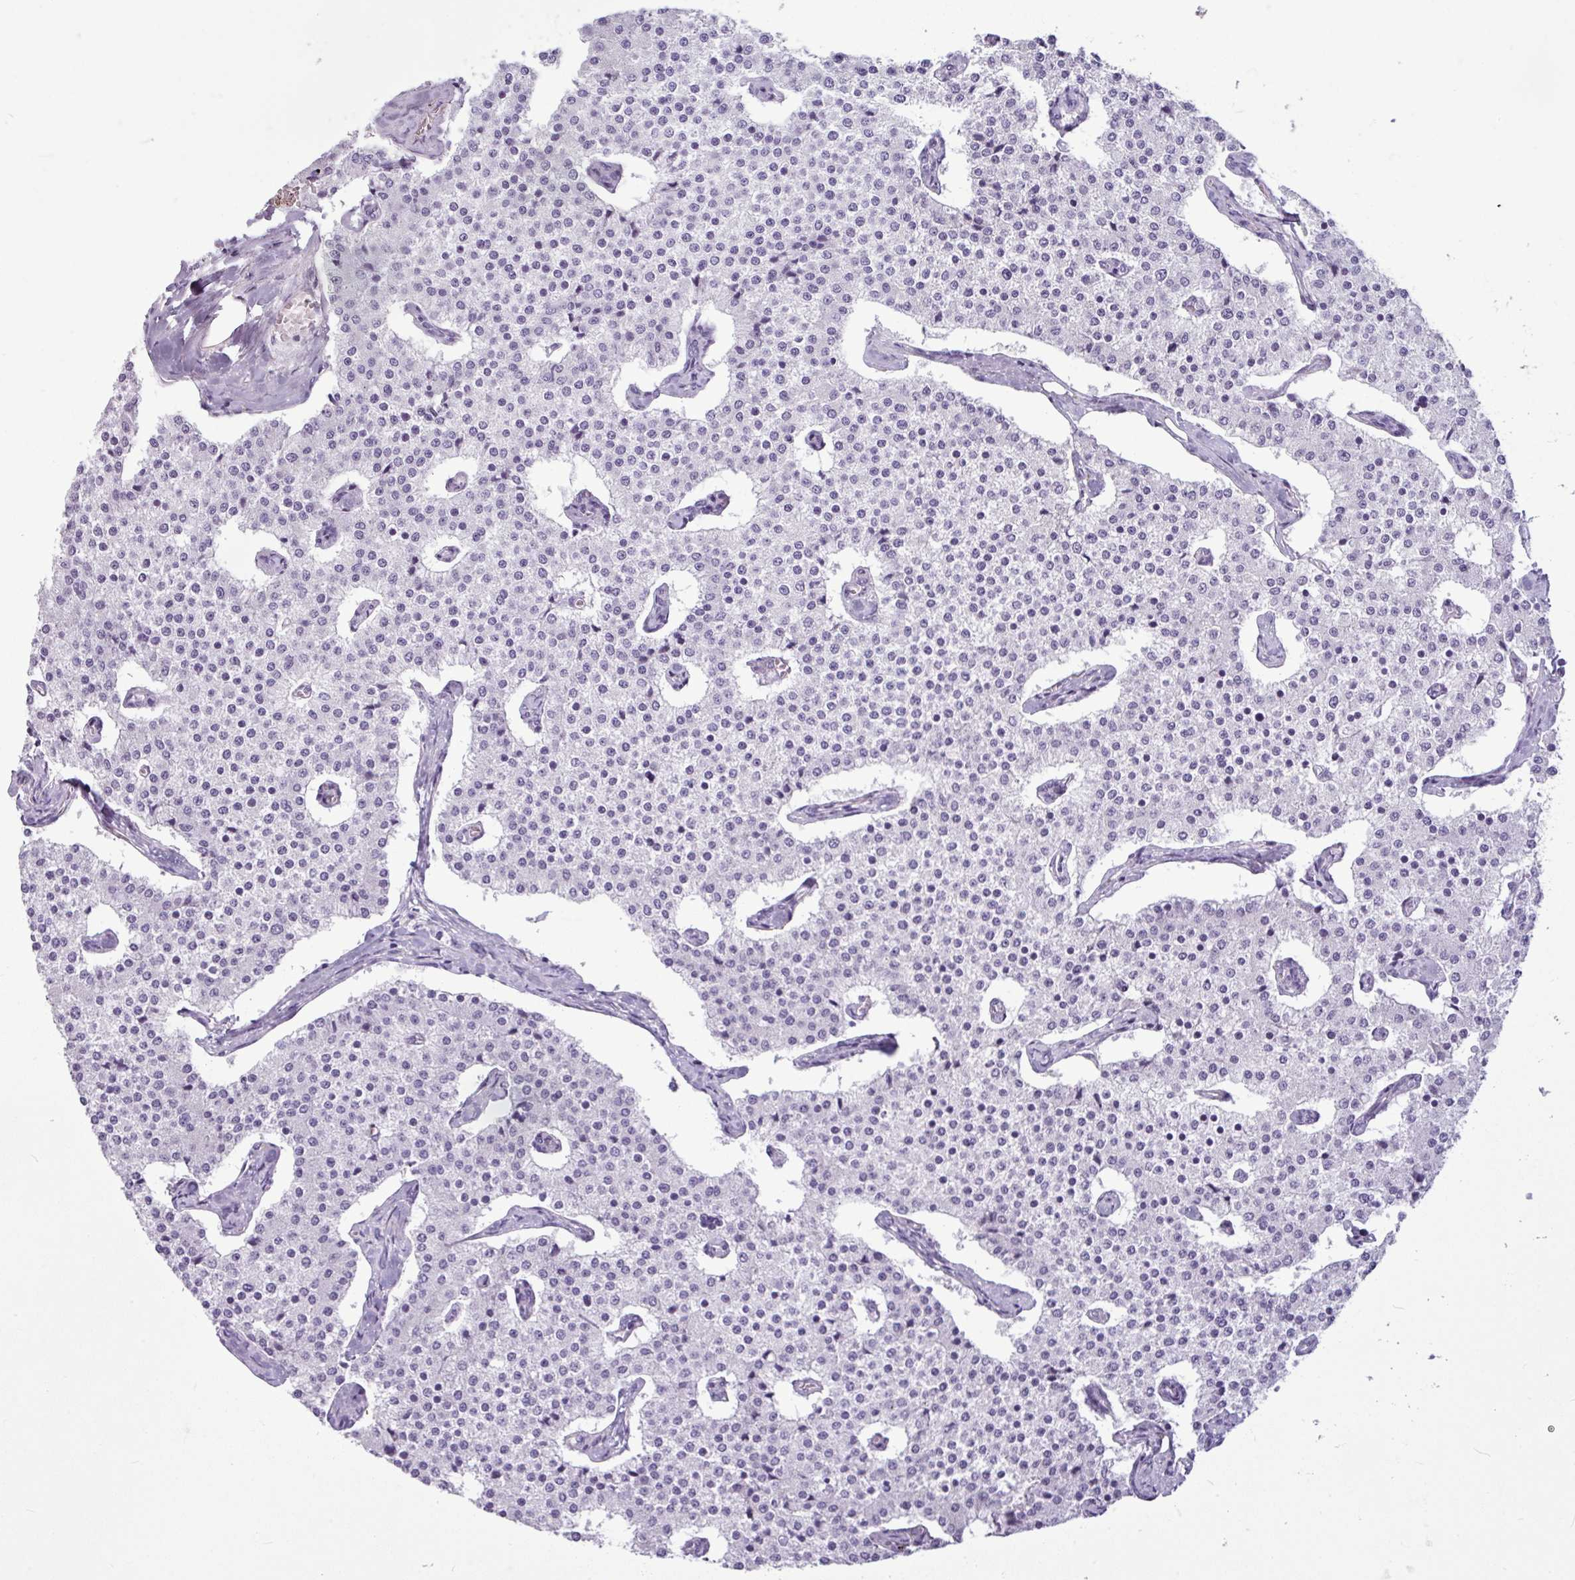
{"staining": {"intensity": "negative", "quantity": "none", "location": "none"}, "tissue": "carcinoid", "cell_type": "Tumor cells", "image_type": "cancer", "snomed": [{"axis": "morphology", "description": "Carcinoid, malignant, NOS"}, {"axis": "topography", "description": "Colon"}], "caption": "Tumor cells show no significant protein staining in carcinoid. (DAB (3,3'-diaminobenzidine) immunohistochemistry (IHC) visualized using brightfield microscopy, high magnification).", "gene": "AMY1B", "patient": {"sex": "female", "age": 52}}